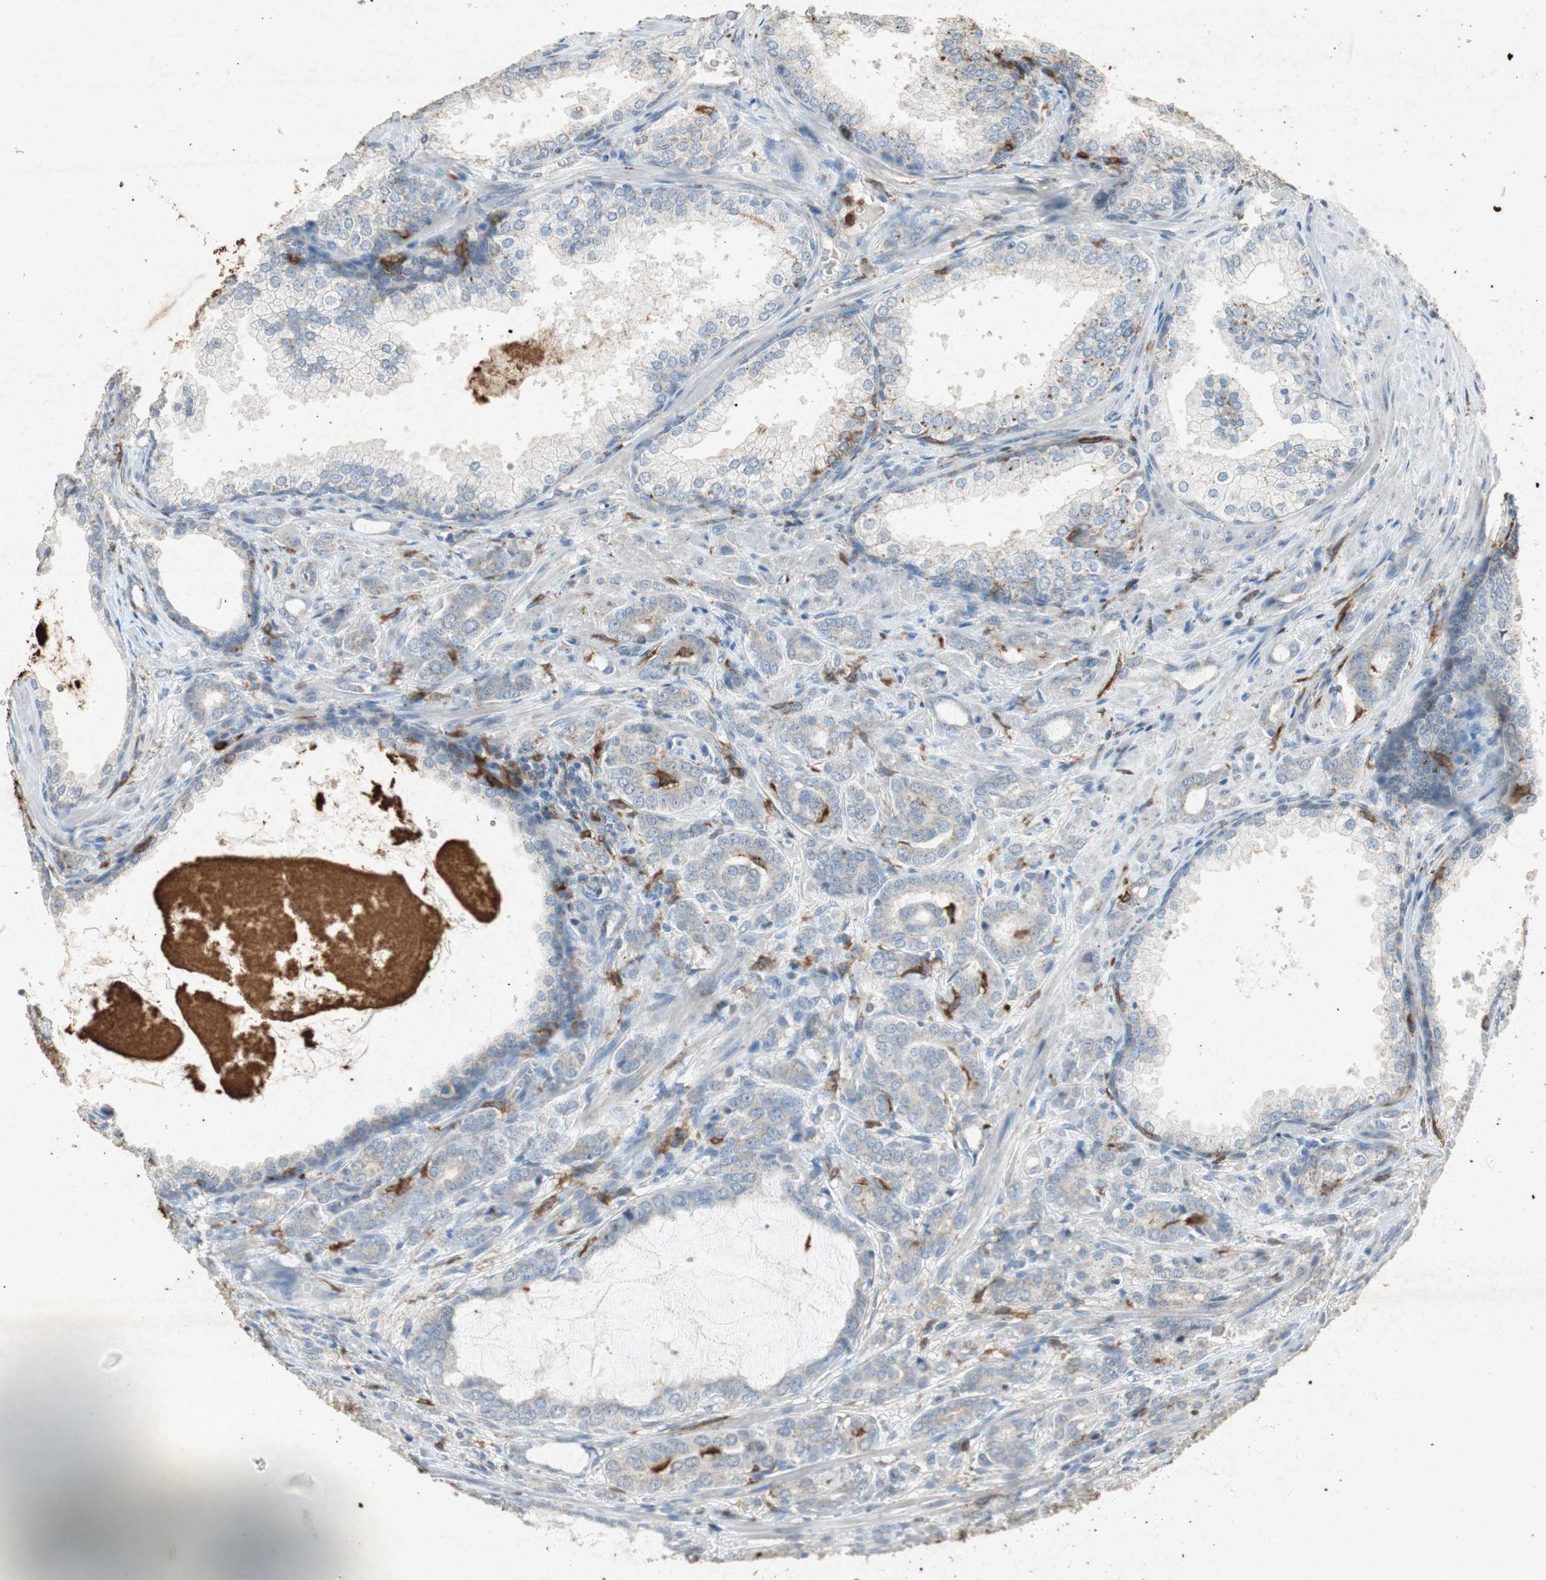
{"staining": {"intensity": "weak", "quantity": "25%-75%", "location": "cytoplasmic/membranous,nuclear"}, "tissue": "prostate cancer", "cell_type": "Tumor cells", "image_type": "cancer", "snomed": [{"axis": "morphology", "description": "Adenocarcinoma, High grade"}, {"axis": "topography", "description": "Prostate"}], "caption": "Immunohistochemical staining of human high-grade adenocarcinoma (prostate) reveals low levels of weak cytoplasmic/membranous and nuclear protein positivity in approximately 25%-75% of tumor cells.", "gene": "TYROBP", "patient": {"sex": "male", "age": 64}}